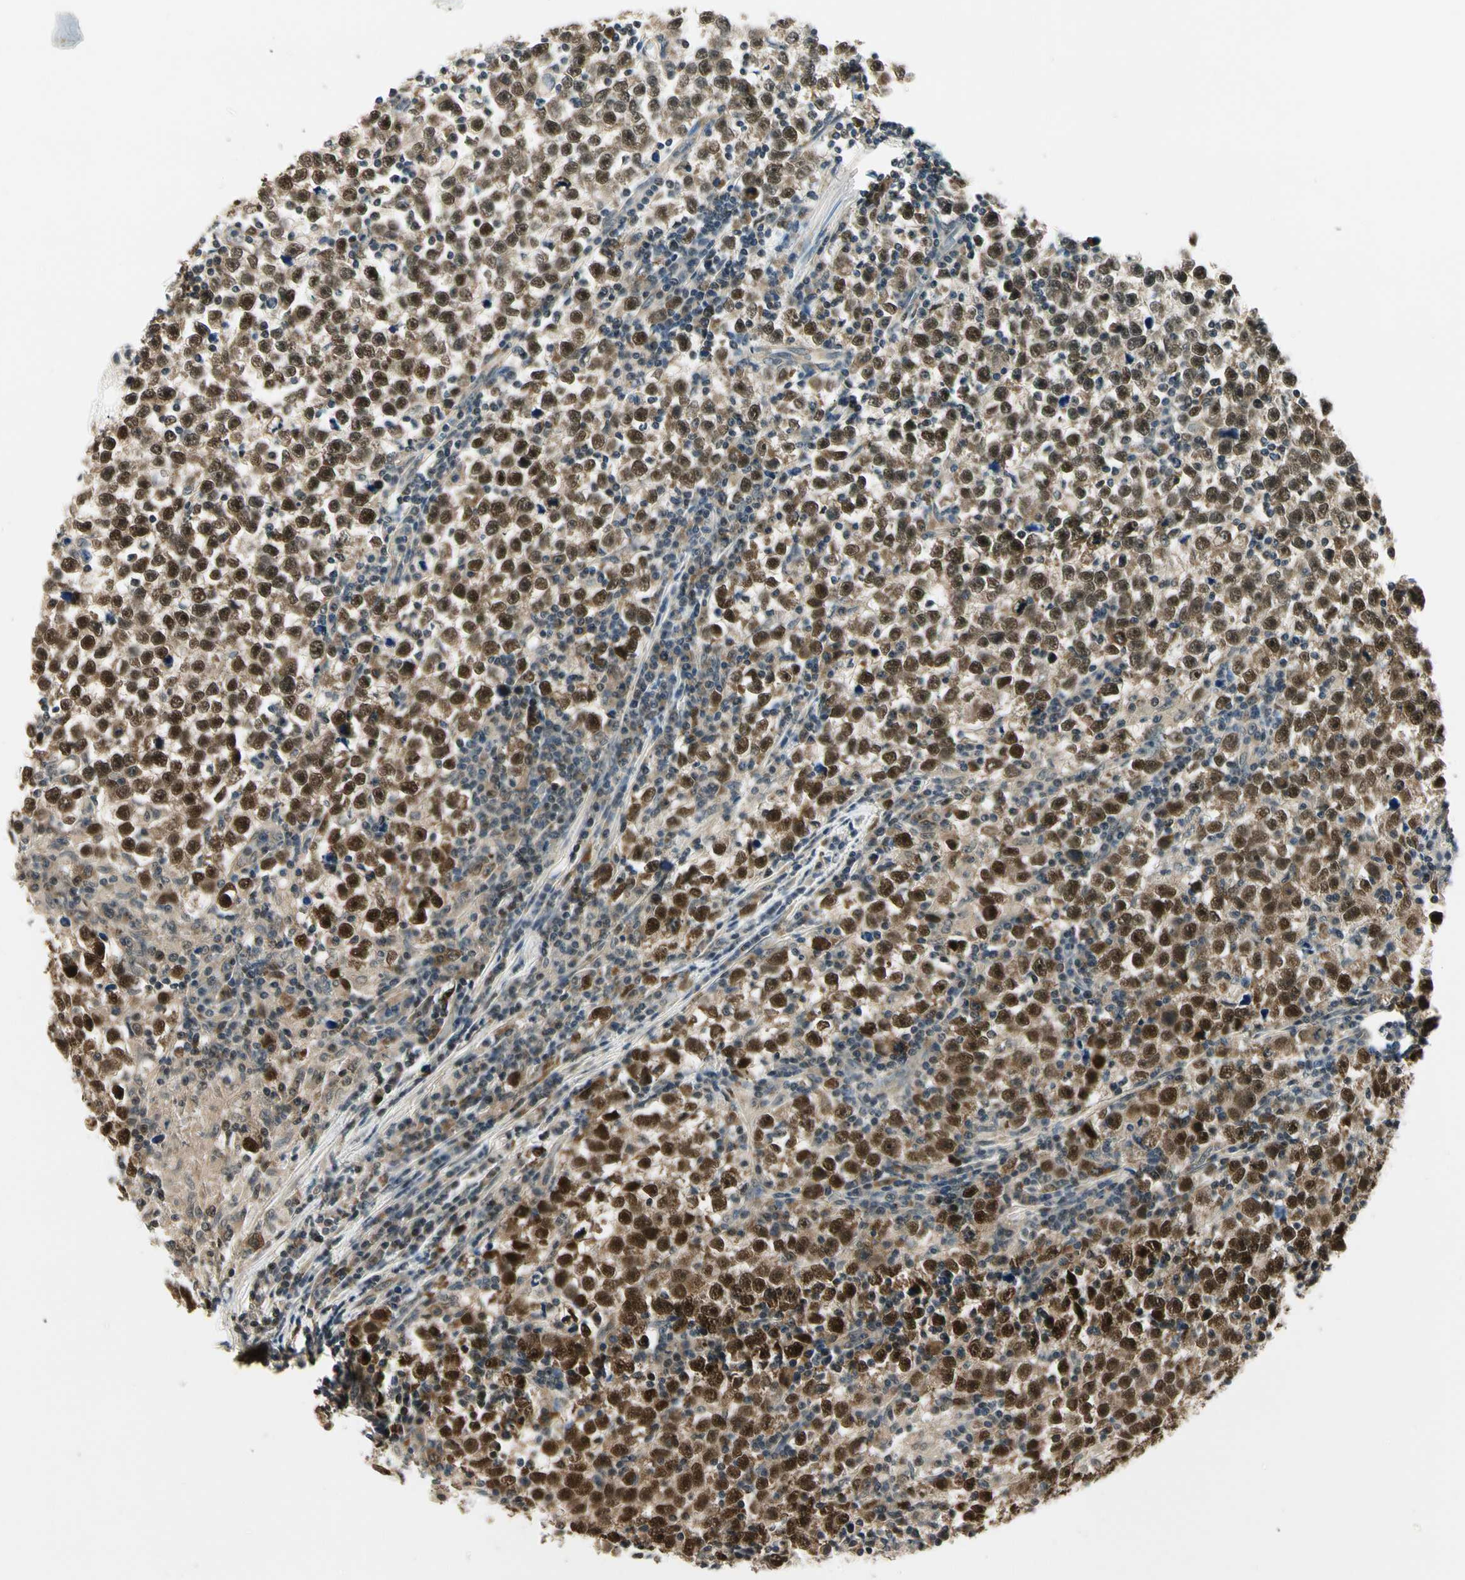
{"staining": {"intensity": "strong", "quantity": ">75%", "location": "cytoplasmic/membranous,nuclear"}, "tissue": "testis cancer", "cell_type": "Tumor cells", "image_type": "cancer", "snomed": [{"axis": "morphology", "description": "Seminoma, NOS"}, {"axis": "topography", "description": "Testis"}], "caption": "High-magnification brightfield microscopy of testis cancer stained with DAB (3,3'-diaminobenzidine) (brown) and counterstained with hematoxylin (blue). tumor cells exhibit strong cytoplasmic/membranous and nuclear staining is seen in about>75% of cells.", "gene": "PDK2", "patient": {"sex": "male", "age": 43}}